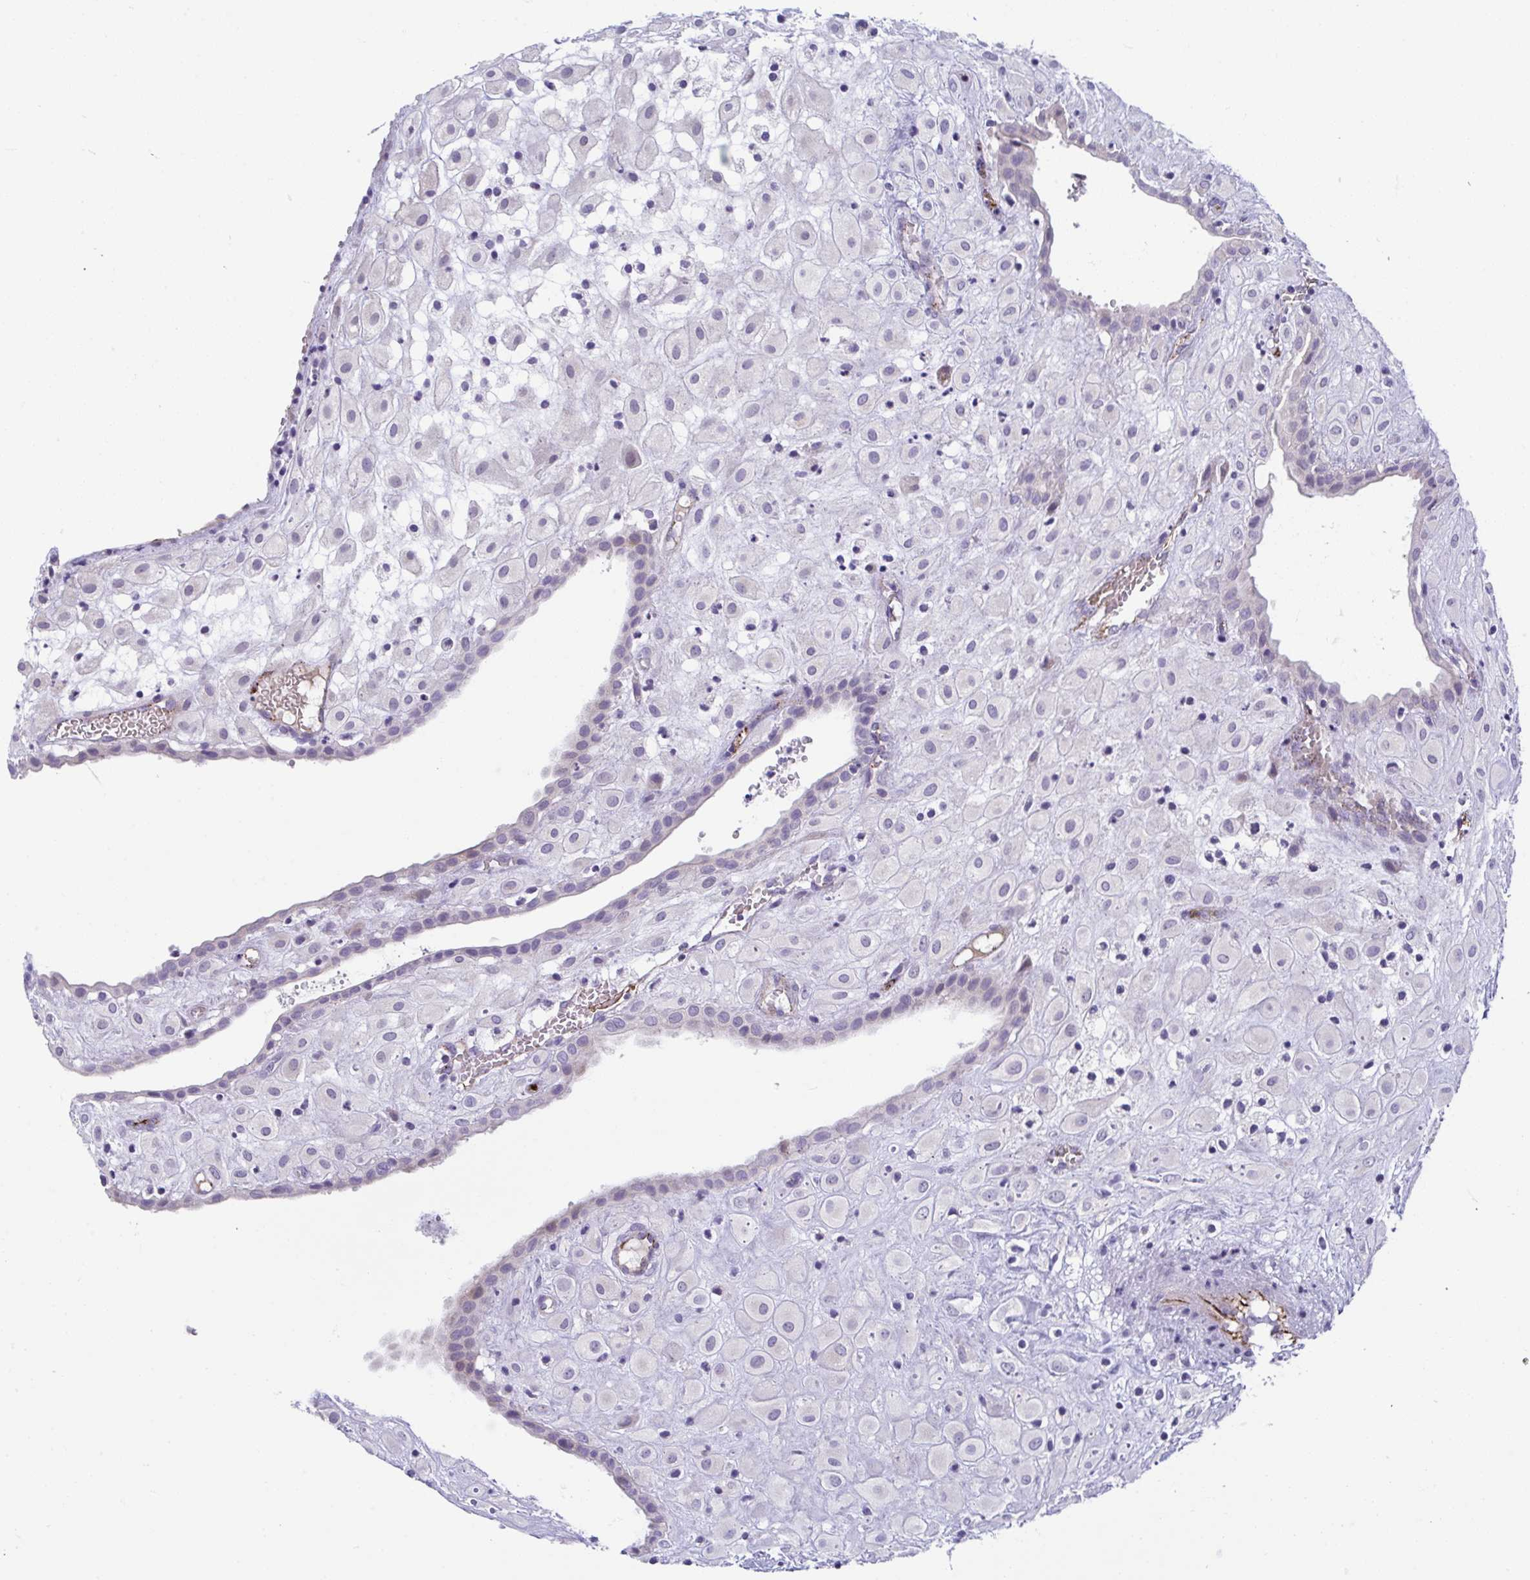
{"staining": {"intensity": "negative", "quantity": "none", "location": "none"}, "tissue": "placenta", "cell_type": "Decidual cells", "image_type": "normal", "snomed": [{"axis": "morphology", "description": "Normal tissue, NOS"}, {"axis": "topography", "description": "Placenta"}], "caption": "Immunohistochemical staining of benign human placenta exhibits no significant staining in decidual cells. (Stains: DAB (3,3'-diaminobenzidine) immunohistochemistry with hematoxylin counter stain, Microscopy: brightfield microscopy at high magnification).", "gene": "TOR1AIP2", "patient": {"sex": "female", "age": 24}}